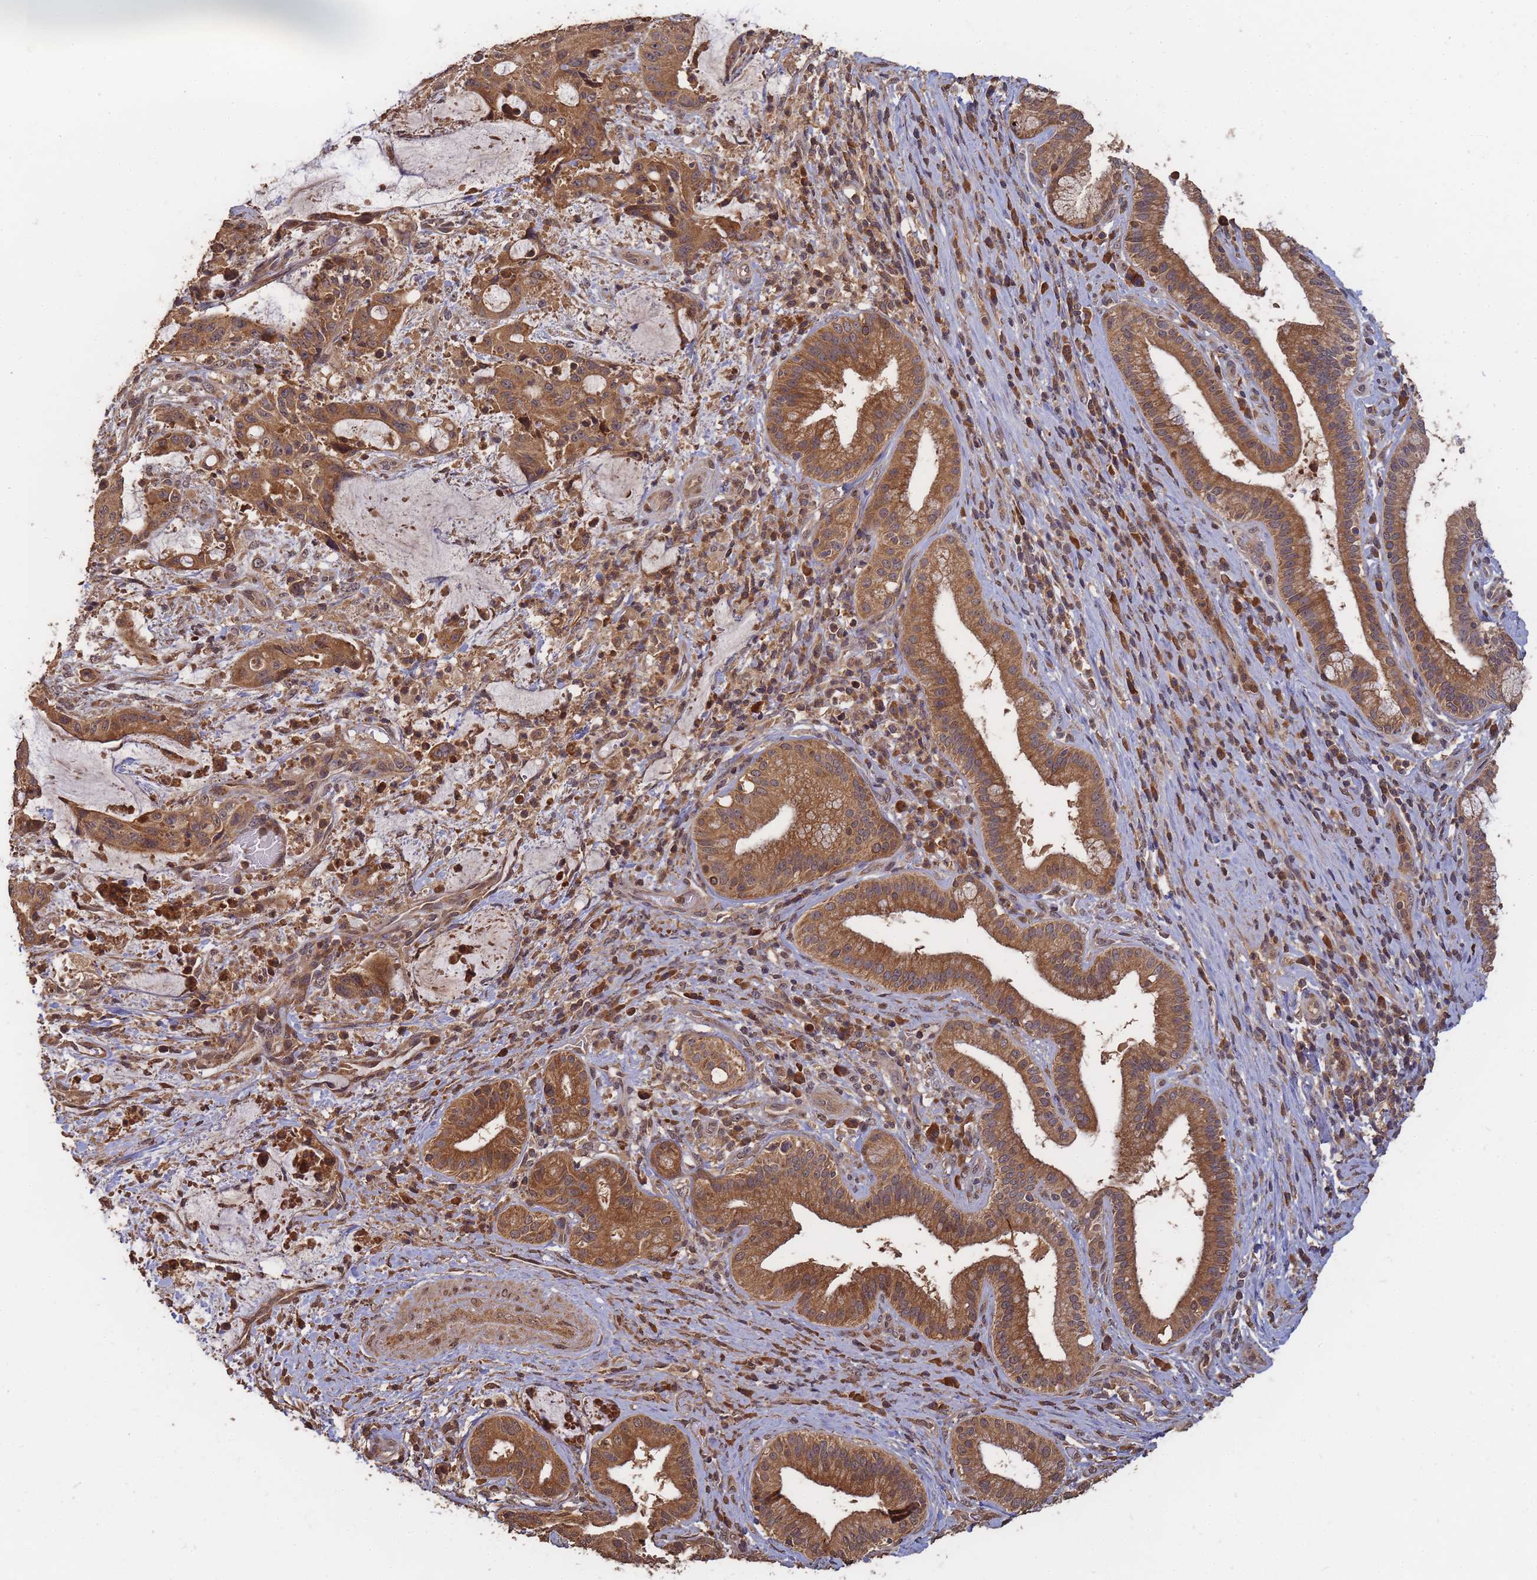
{"staining": {"intensity": "strong", "quantity": ">75%", "location": "cytoplasmic/membranous"}, "tissue": "liver cancer", "cell_type": "Tumor cells", "image_type": "cancer", "snomed": [{"axis": "morphology", "description": "Normal tissue, NOS"}, {"axis": "morphology", "description": "Cholangiocarcinoma"}, {"axis": "topography", "description": "Liver"}, {"axis": "topography", "description": "Peripheral nerve tissue"}], "caption": "Liver cancer stained with a brown dye shows strong cytoplasmic/membranous positive expression in approximately >75% of tumor cells.", "gene": "ALKBH1", "patient": {"sex": "female", "age": 73}}